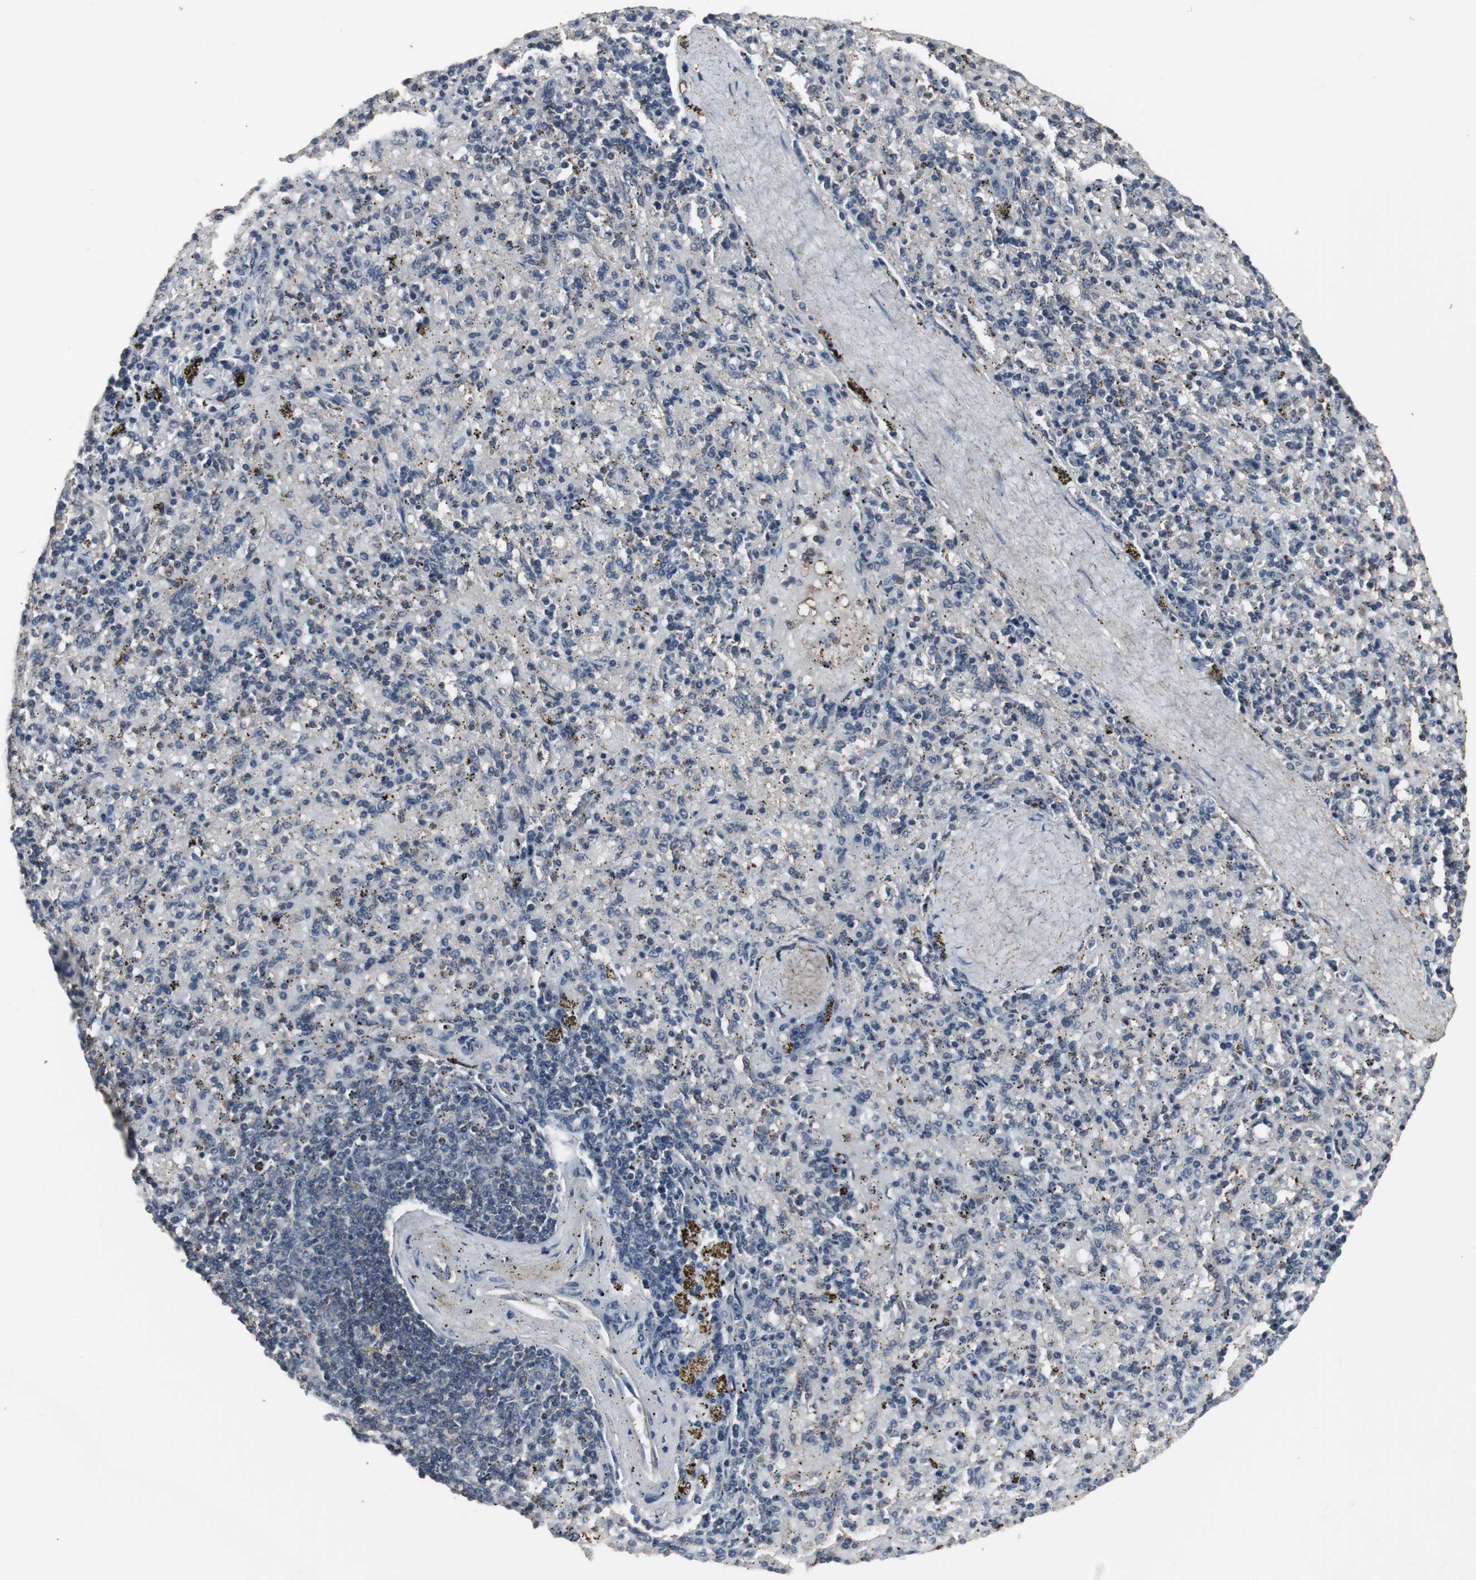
{"staining": {"intensity": "moderate", "quantity": "25%-75%", "location": "cytoplasmic/membranous"}, "tissue": "spleen", "cell_type": "Cells in red pulp", "image_type": "normal", "snomed": [{"axis": "morphology", "description": "Normal tissue, NOS"}, {"axis": "topography", "description": "Spleen"}], "caption": "Brown immunohistochemical staining in unremarkable human spleen shows moderate cytoplasmic/membranous expression in about 25%-75% of cells in red pulp.", "gene": "HPRT1", "patient": {"sex": "female", "age": 43}}